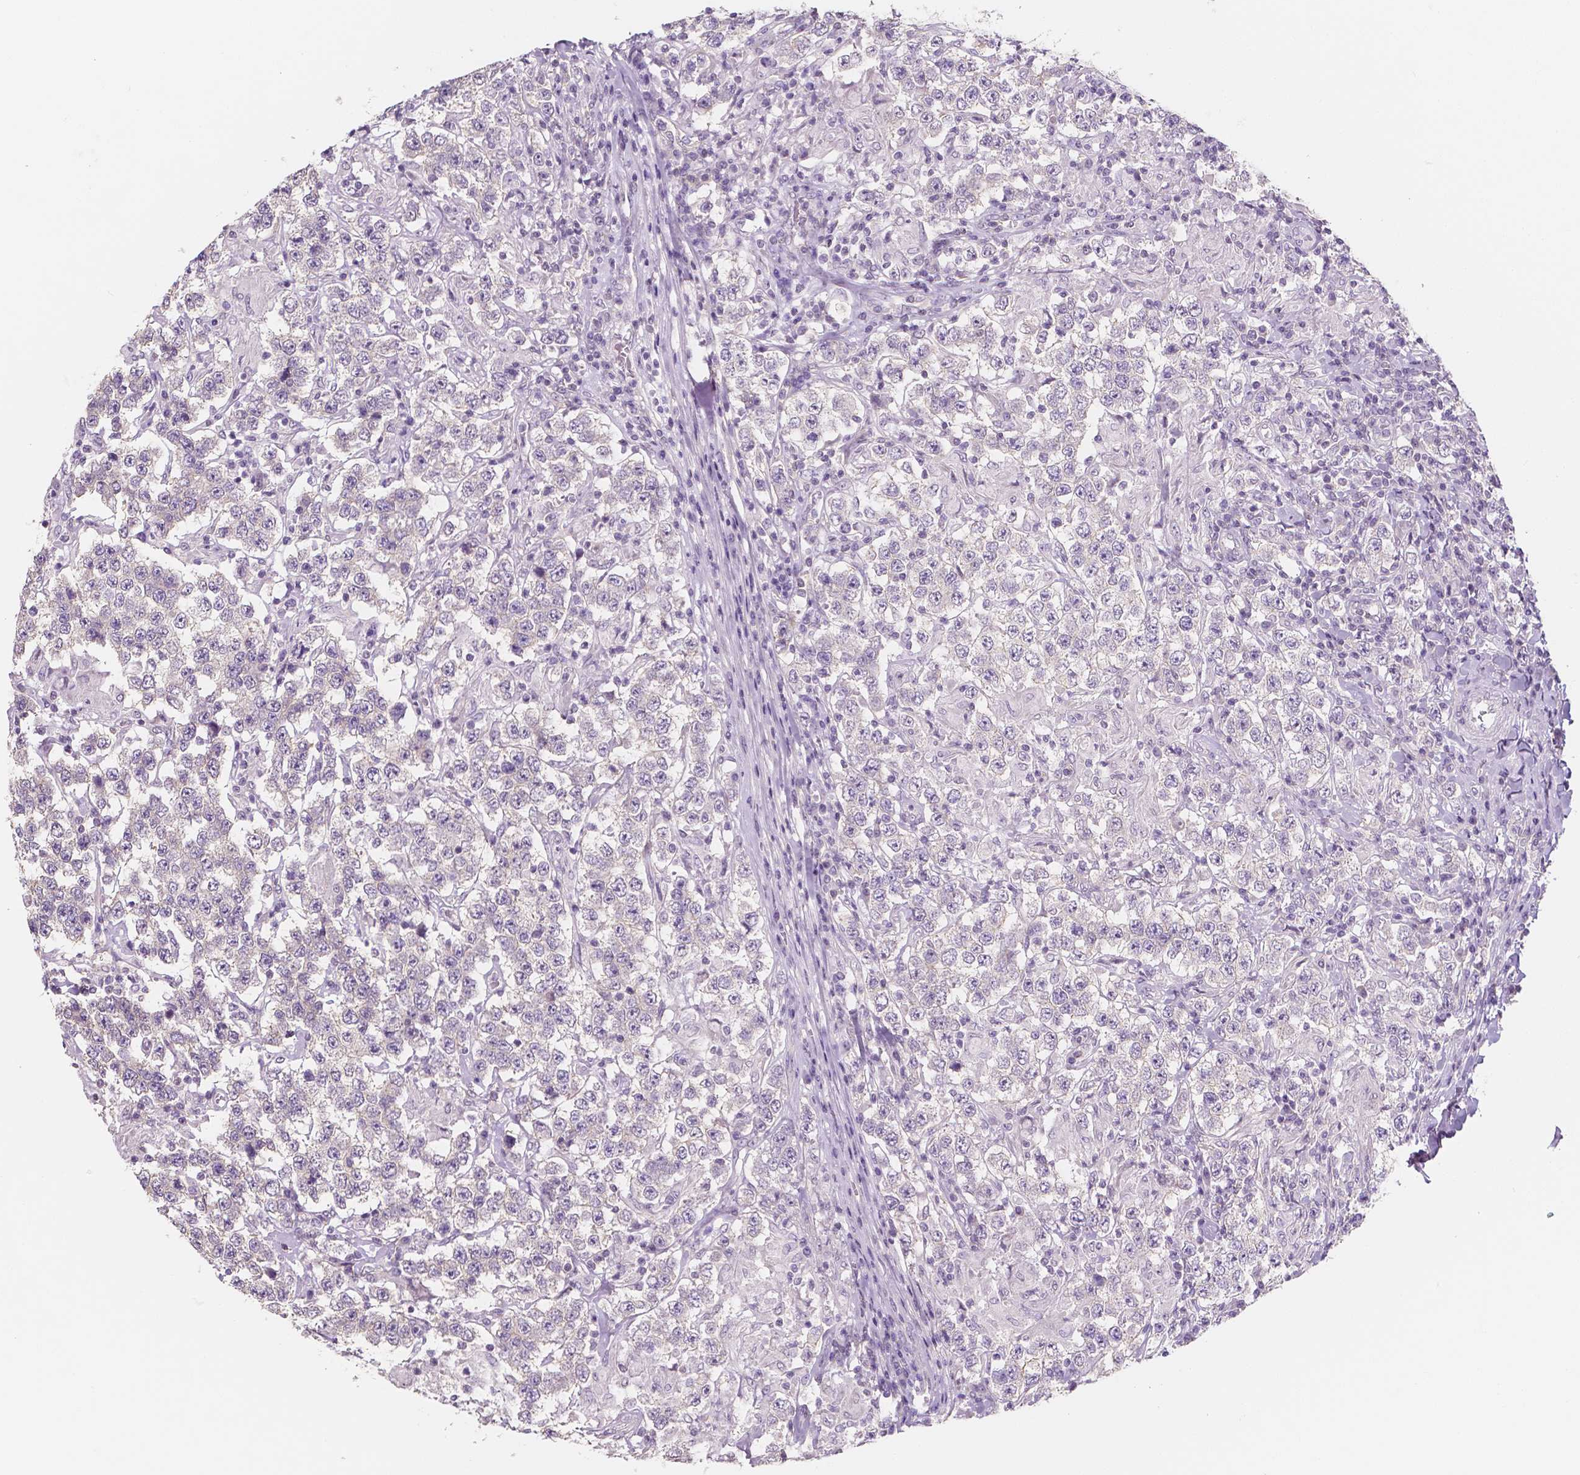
{"staining": {"intensity": "negative", "quantity": "none", "location": "none"}, "tissue": "testis cancer", "cell_type": "Tumor cells", "image_type": "cancer", "snomed": [{"axis": "morphology", "description": "Seminoma, NOS"}, {"axis": "morphology", "description": "Carcinoma, Embryonal, NOS"}, {"axis": "topography", "description": "Testis"}], "caption": "Protein analysis of testis embryonal carcinoma displays no significant staining in tumor cells. (IHC, brightfield microscopy, high magnification).", "gene": "C1orf167", "patient": {"sex": "male", "age": 41}}